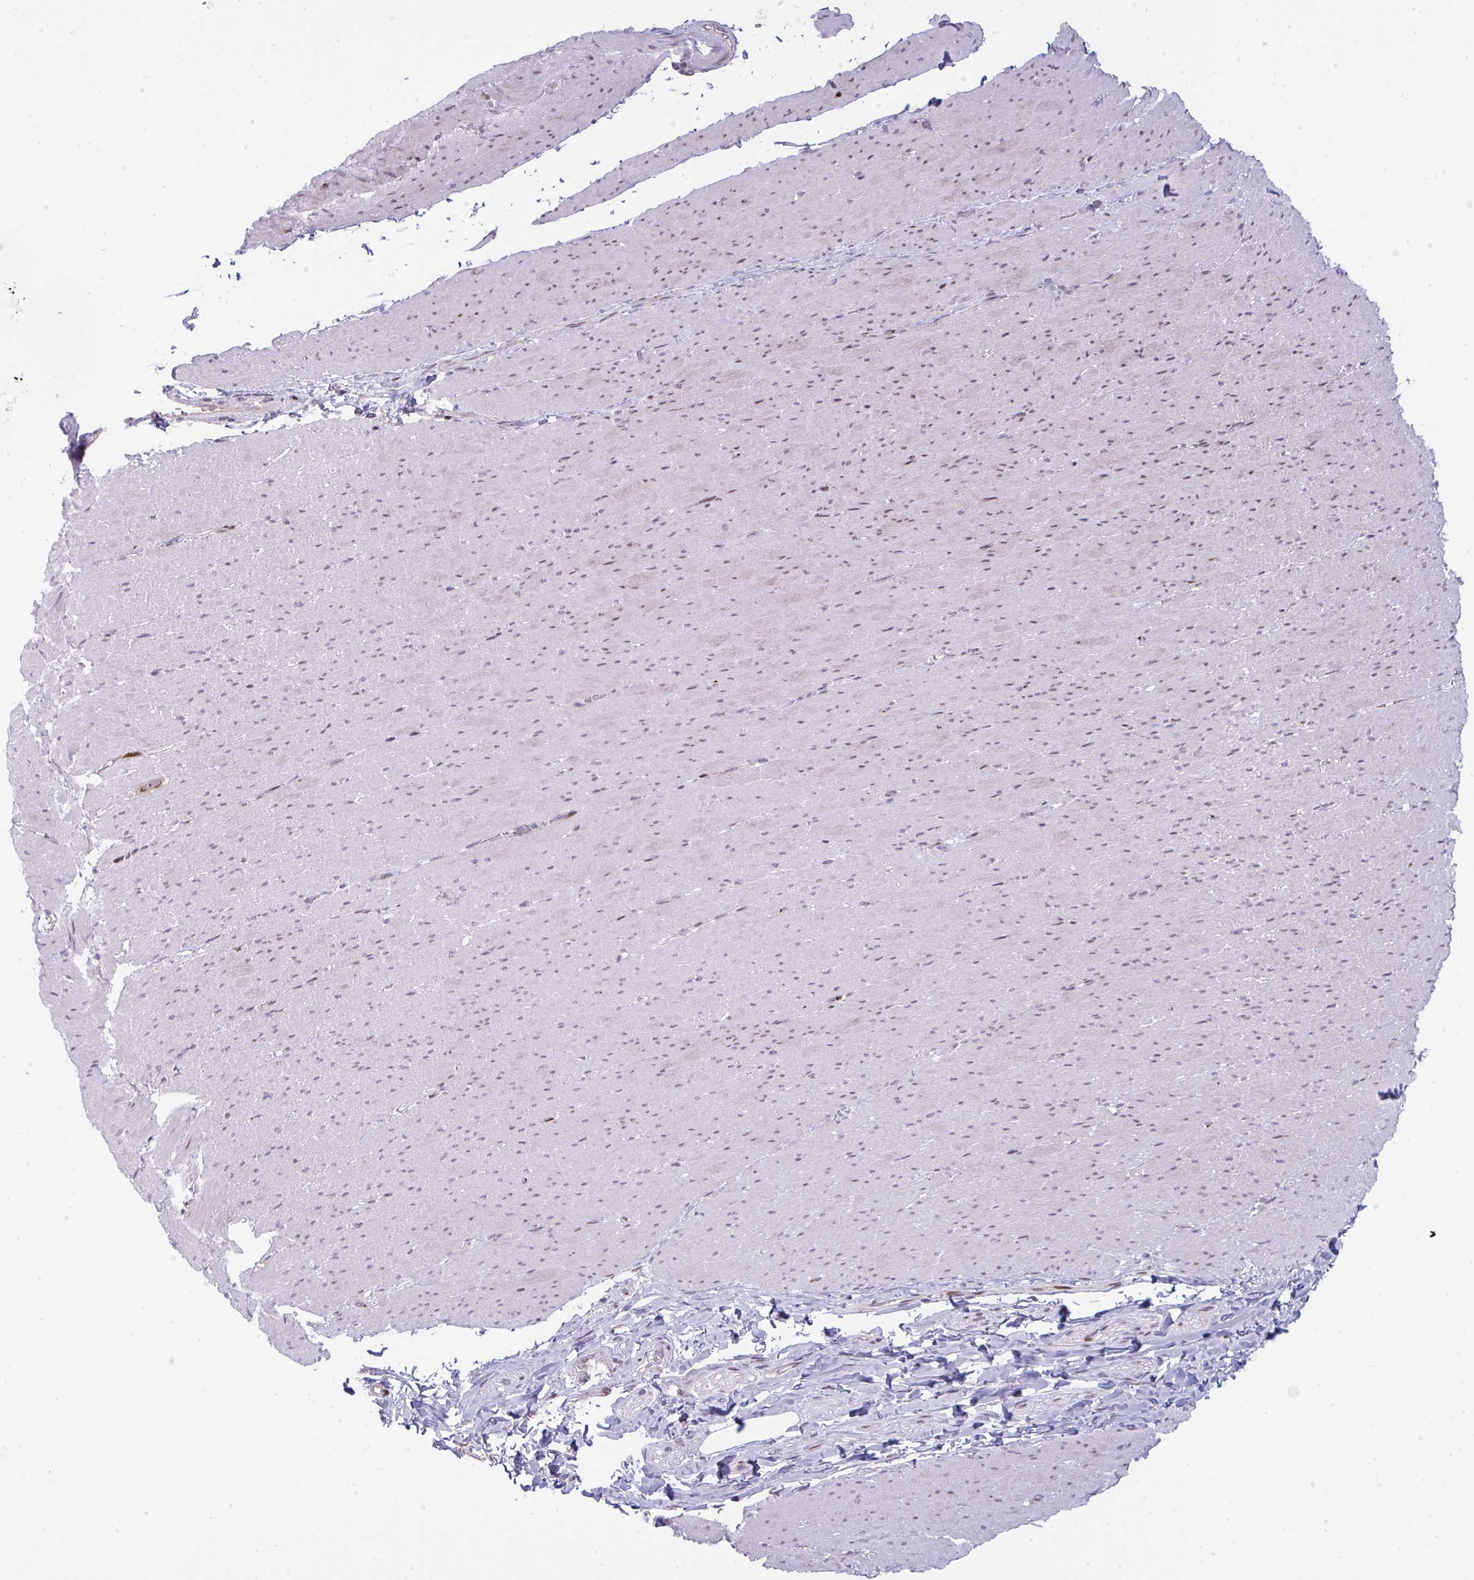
{"staining": {"intensity": "moderate", "quantity": "<25%", "location": "nuclear"}, "tissue": "smooth muscle", "cell_type": "Smooth muscle cells", "image_type": "normal", "snomed": [{"axis": "morphology", "description": "Normal tissue, NOS"}, {"axis": "topography", "description": "Smooth muscle"}, {"axis": "topography", "description": "Rectum"}], "caption": "A low amount of moderate nuclear positivity is seen in approximately <25% of smooth muscle cells in unremarkable smooth muscle.", "gene": "GALNT16", "patient": {"sex": "male", "age": 53}}